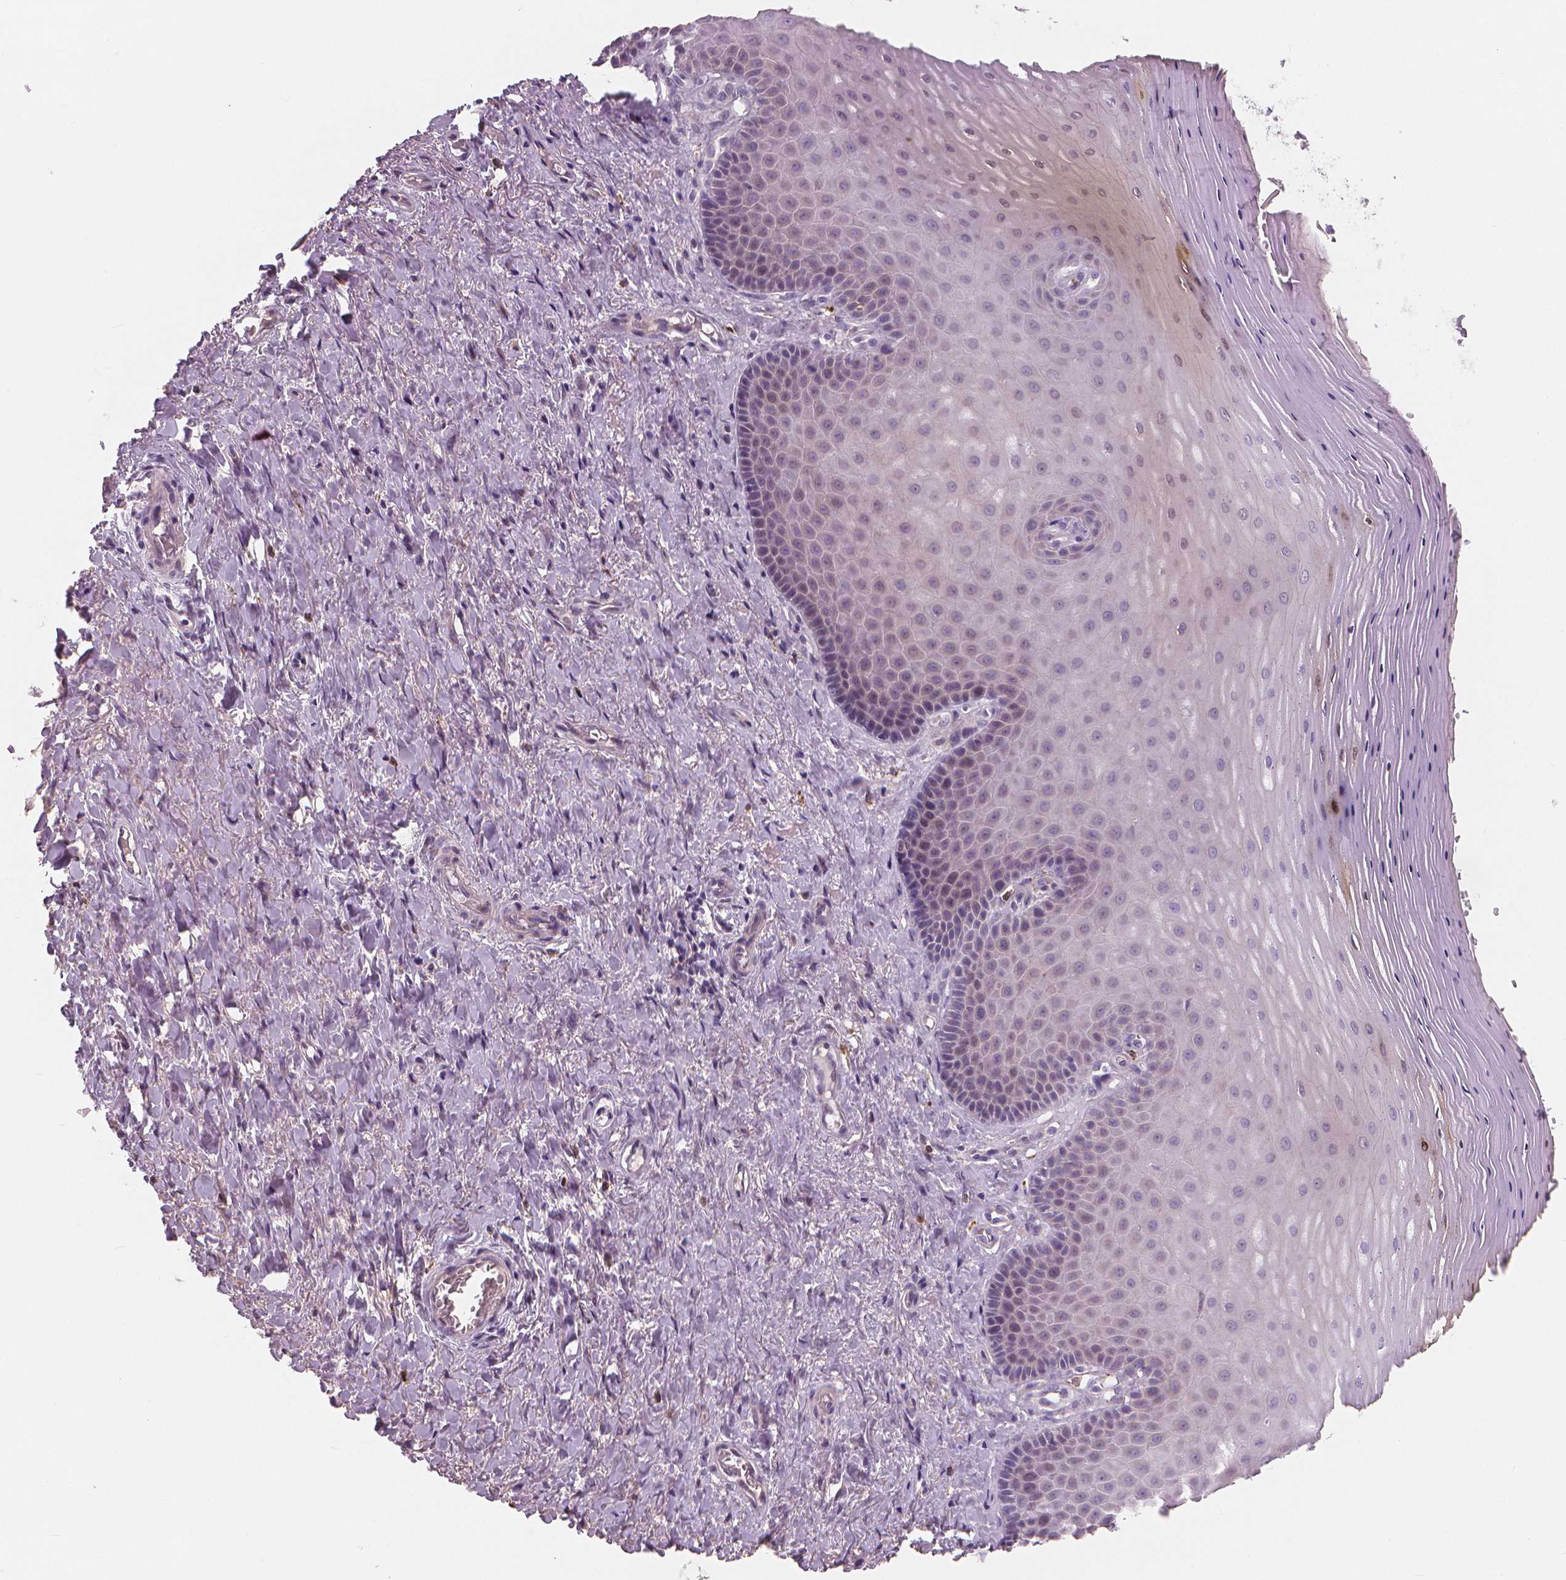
{"staining": {"intensity": "weak", "quantity": "<25%", "location": "nuclear"}, "tissue": "vagina", "cell_type": "Squamous epithelial cells", "image_type": "normal", "snomed": [{"axis": "morphology", "description": "Normal tissue, NOS"}, {"axis": "topography", "description": "Vagina"}], "caption": "The image exhibits no staining of squamous epithelial cells in unremarkable vagina.", "gene": "RNASE7", "patient": {"sex": "female", "age": 83}}